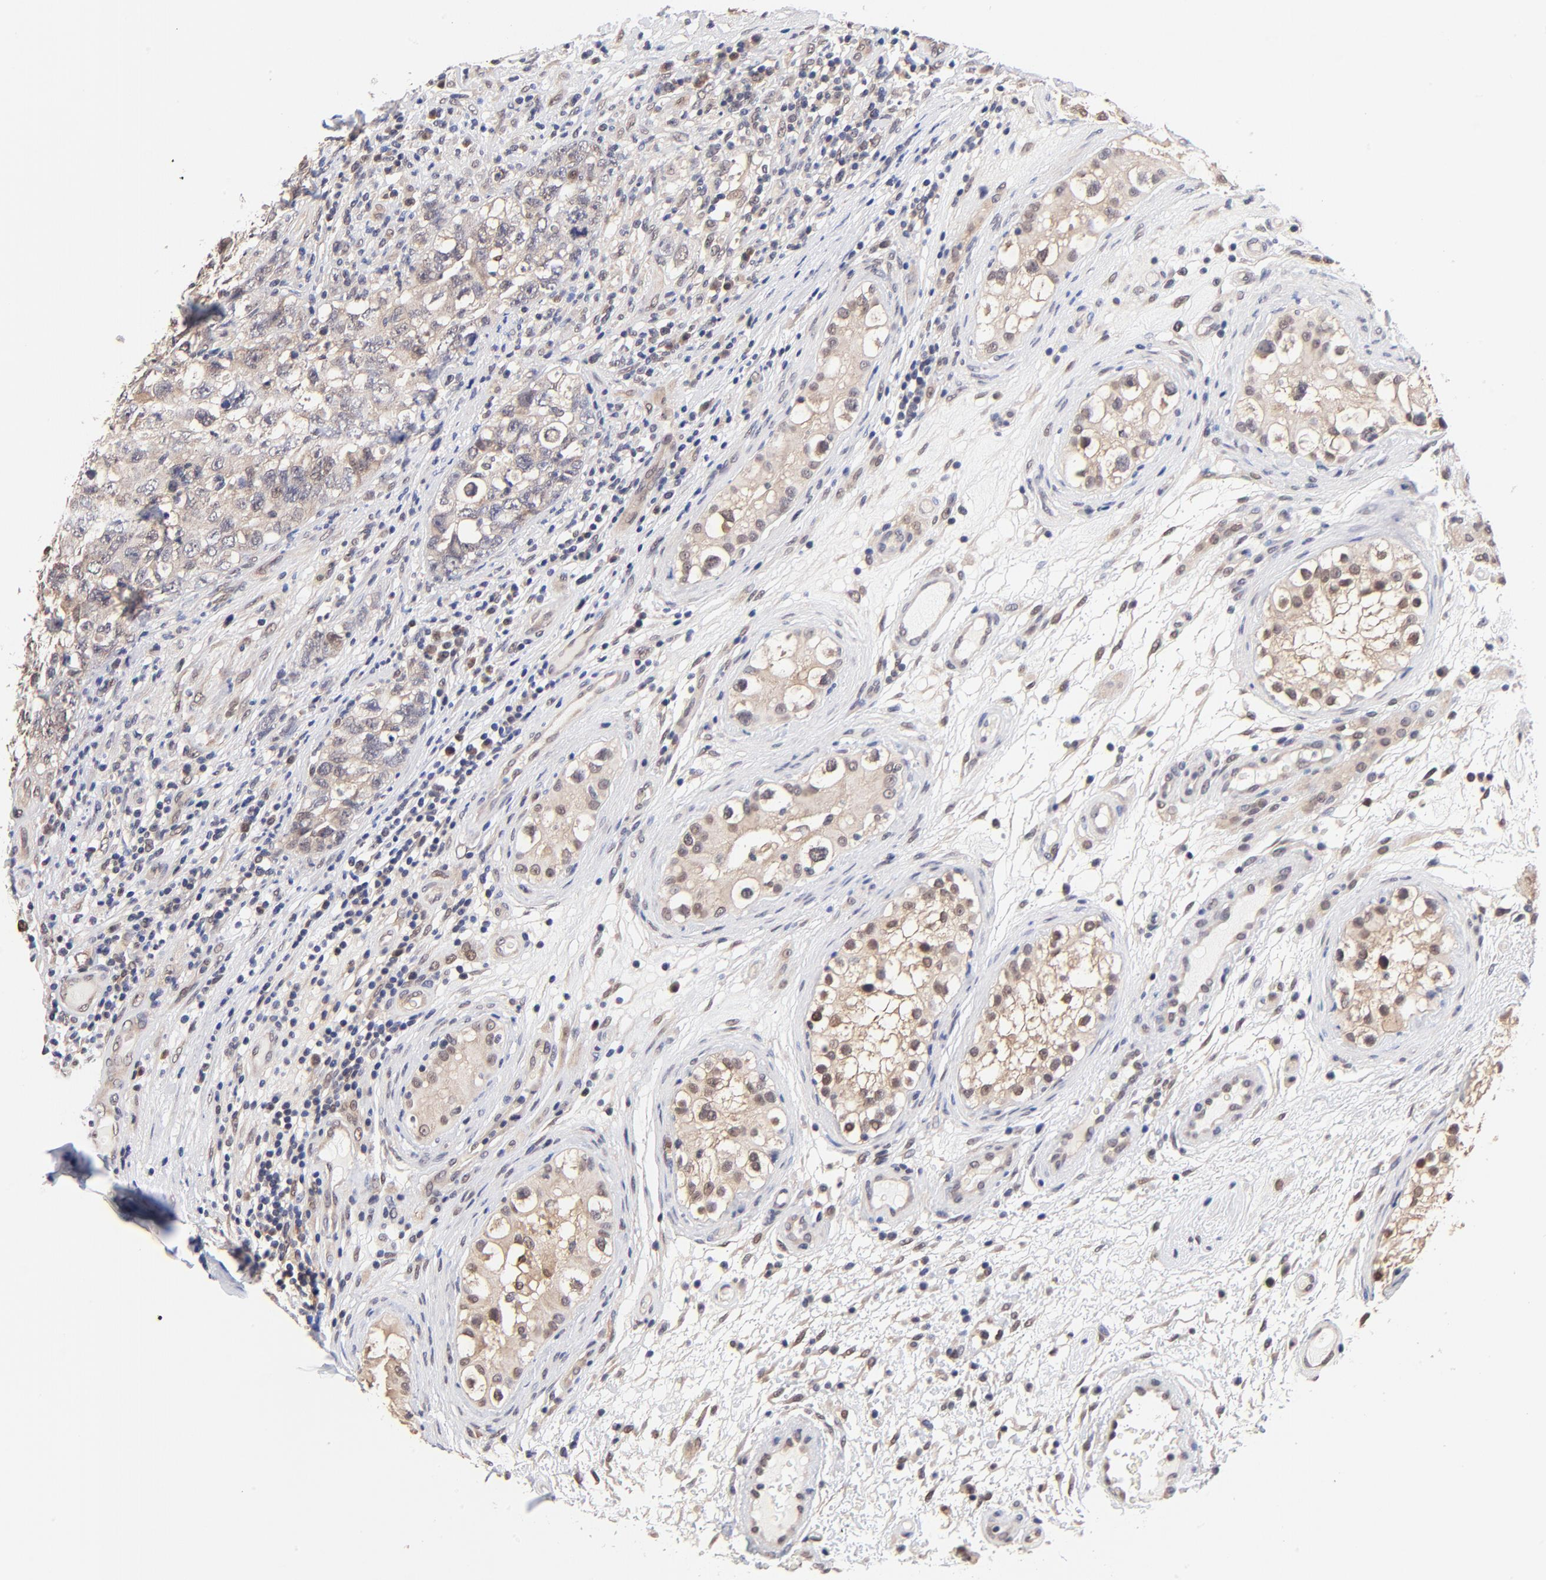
{"staining": {"intensity": "negative", "quantity": "none", "location": "none"}, "tissue": "testis cancer", "cell_type": "Tumor cells", "image_type": "cancer", "snomed": [{"axis": "morphology", "description": "Carcinoma, Embryonal, NOS"}, {"axis": "topography", "description": "Testis"}], "caption": "The IHC image has no significant expression in tumor cells of embryonal carcinoma (testis) tissue.", "gene": "TXNL1", "patient": {"sex": "male", "age": 31}}